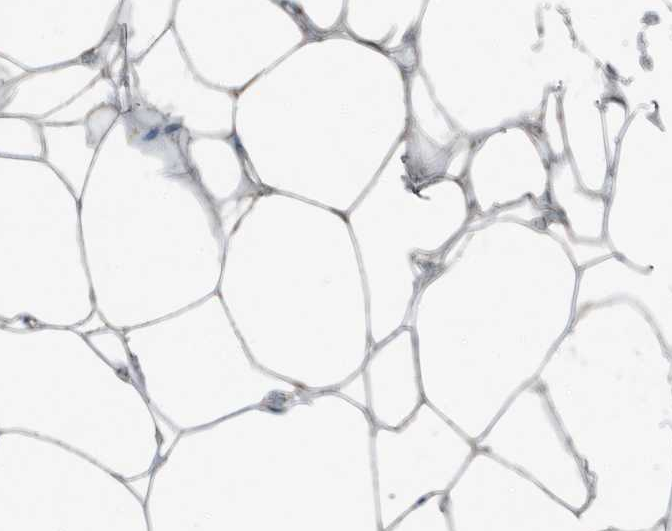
{"staining": {"intensity": "weak", "quantity": "25%-75%", "location": "cytoplasmic/membranous"}, "tissue": "adipose tissue", "cell_type": "Adipocytes", "image_type": "normal", "snomed": [{"axis": "morphology", "description": "Normal tissue, NOS"}, {"axis": "topography", "description": "Breast"}], "caption": "Immunohistochemical staining of normal adipose tissue displays low levels of weak cytoplasmic/membranous expression in about 25%-75% of adipocytes.", "gene": "MT", "patient": {"sex": "female", "age": 23}}